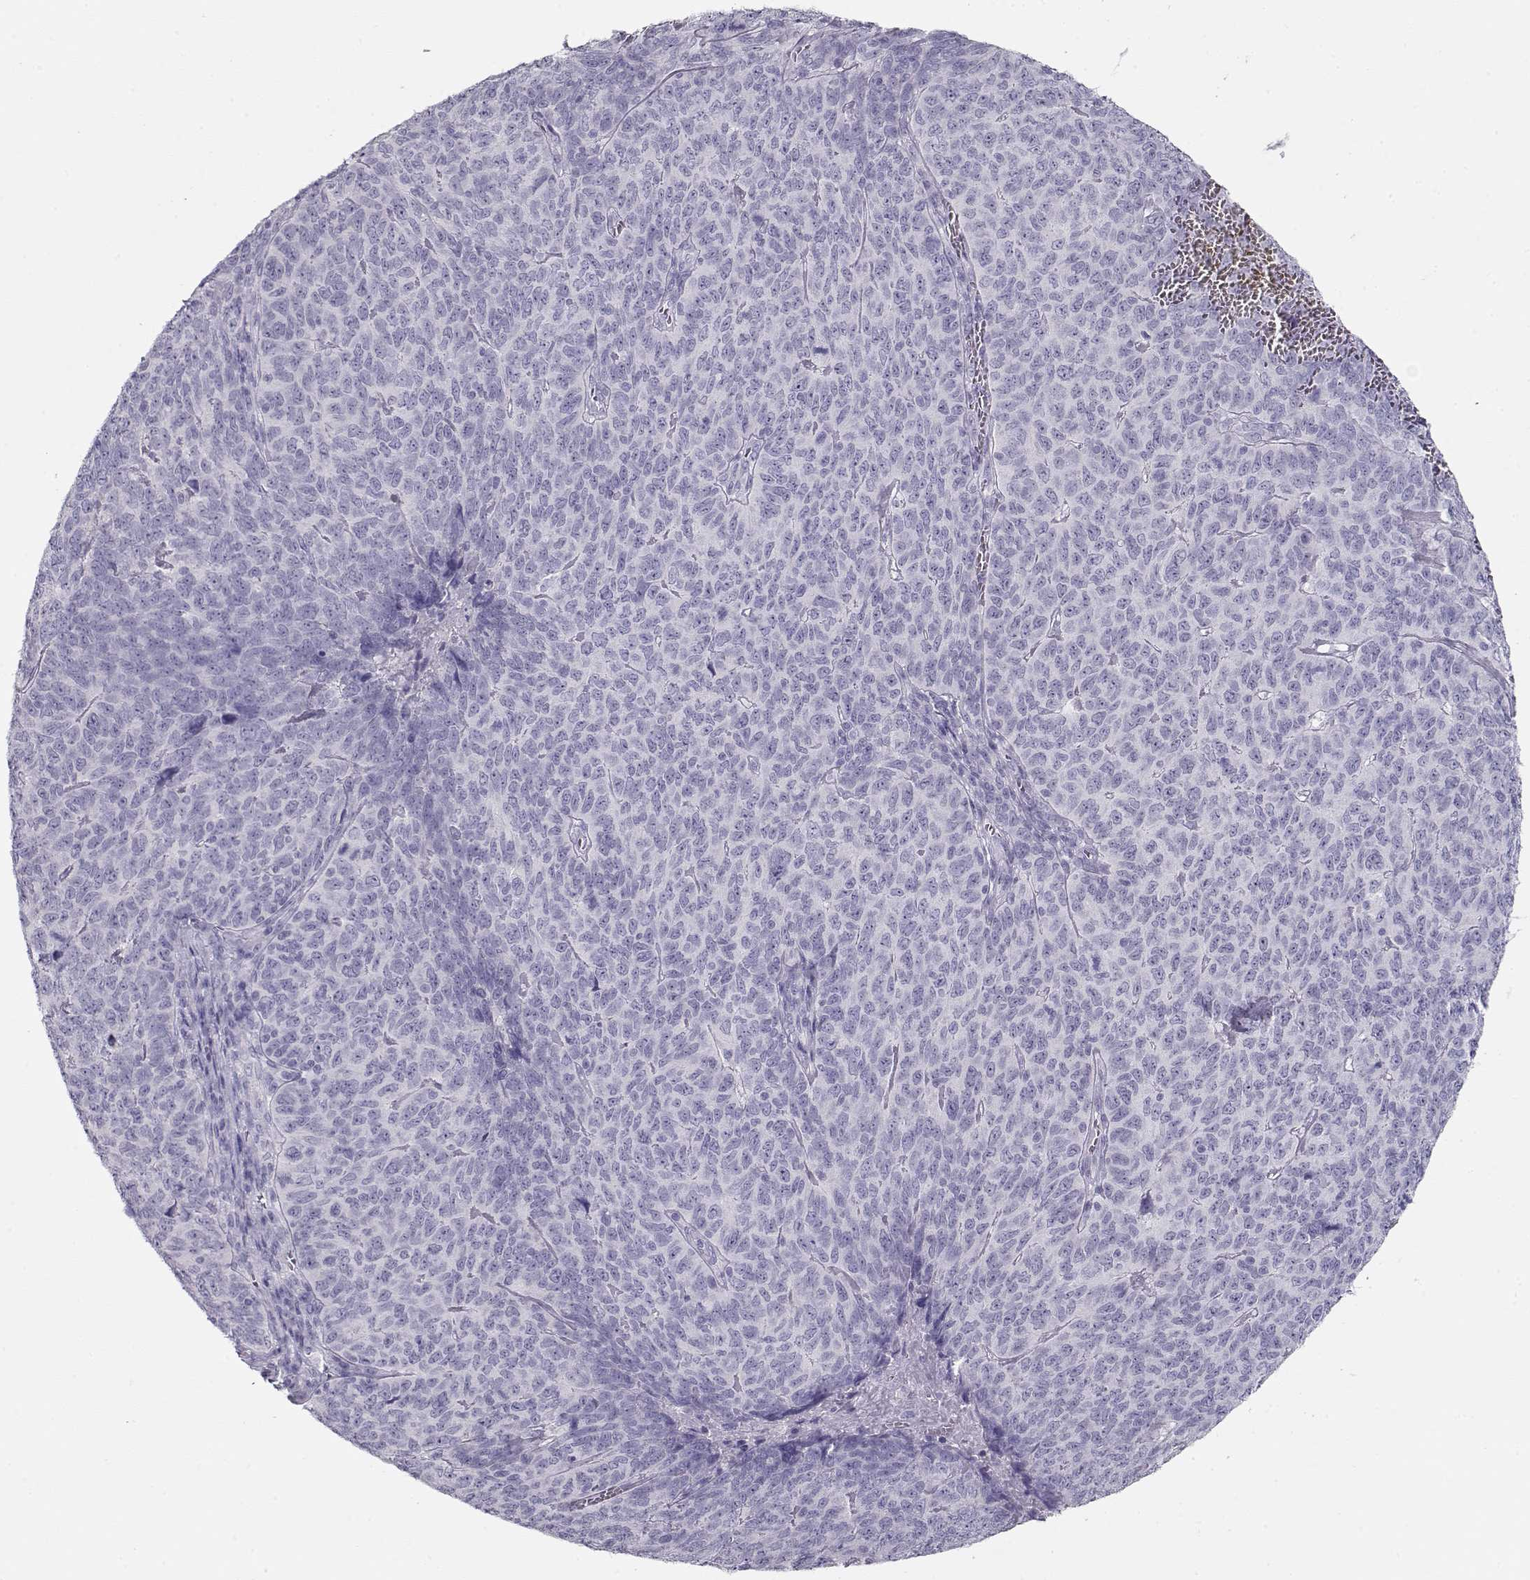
{"staining": {"intensity": "negative", "quantity": "none", "location": "none"}, "tissue": "skin cancer", "cell_type": "Tumor cells", "image_type": "cancer", "snomed": [{"axis": "morphology", "description": "Squamous cell carcinoma, NOS"}, {"axis": "topography", "description": "Skin"}, {"axis": "topography", "description": "Anal"}], "caption": "IHC image of neoplastic tissue: human skin cancer stained with DAB (3,3'-diaminobenzidine) exhibits no significant protein staining in tumor cells. (DAB (3,3'-diaminobenzidine) IHC with hematoxylin counter stain).", "gene": "ACTN2", "patient": {"sex": "female", "age": 51}}